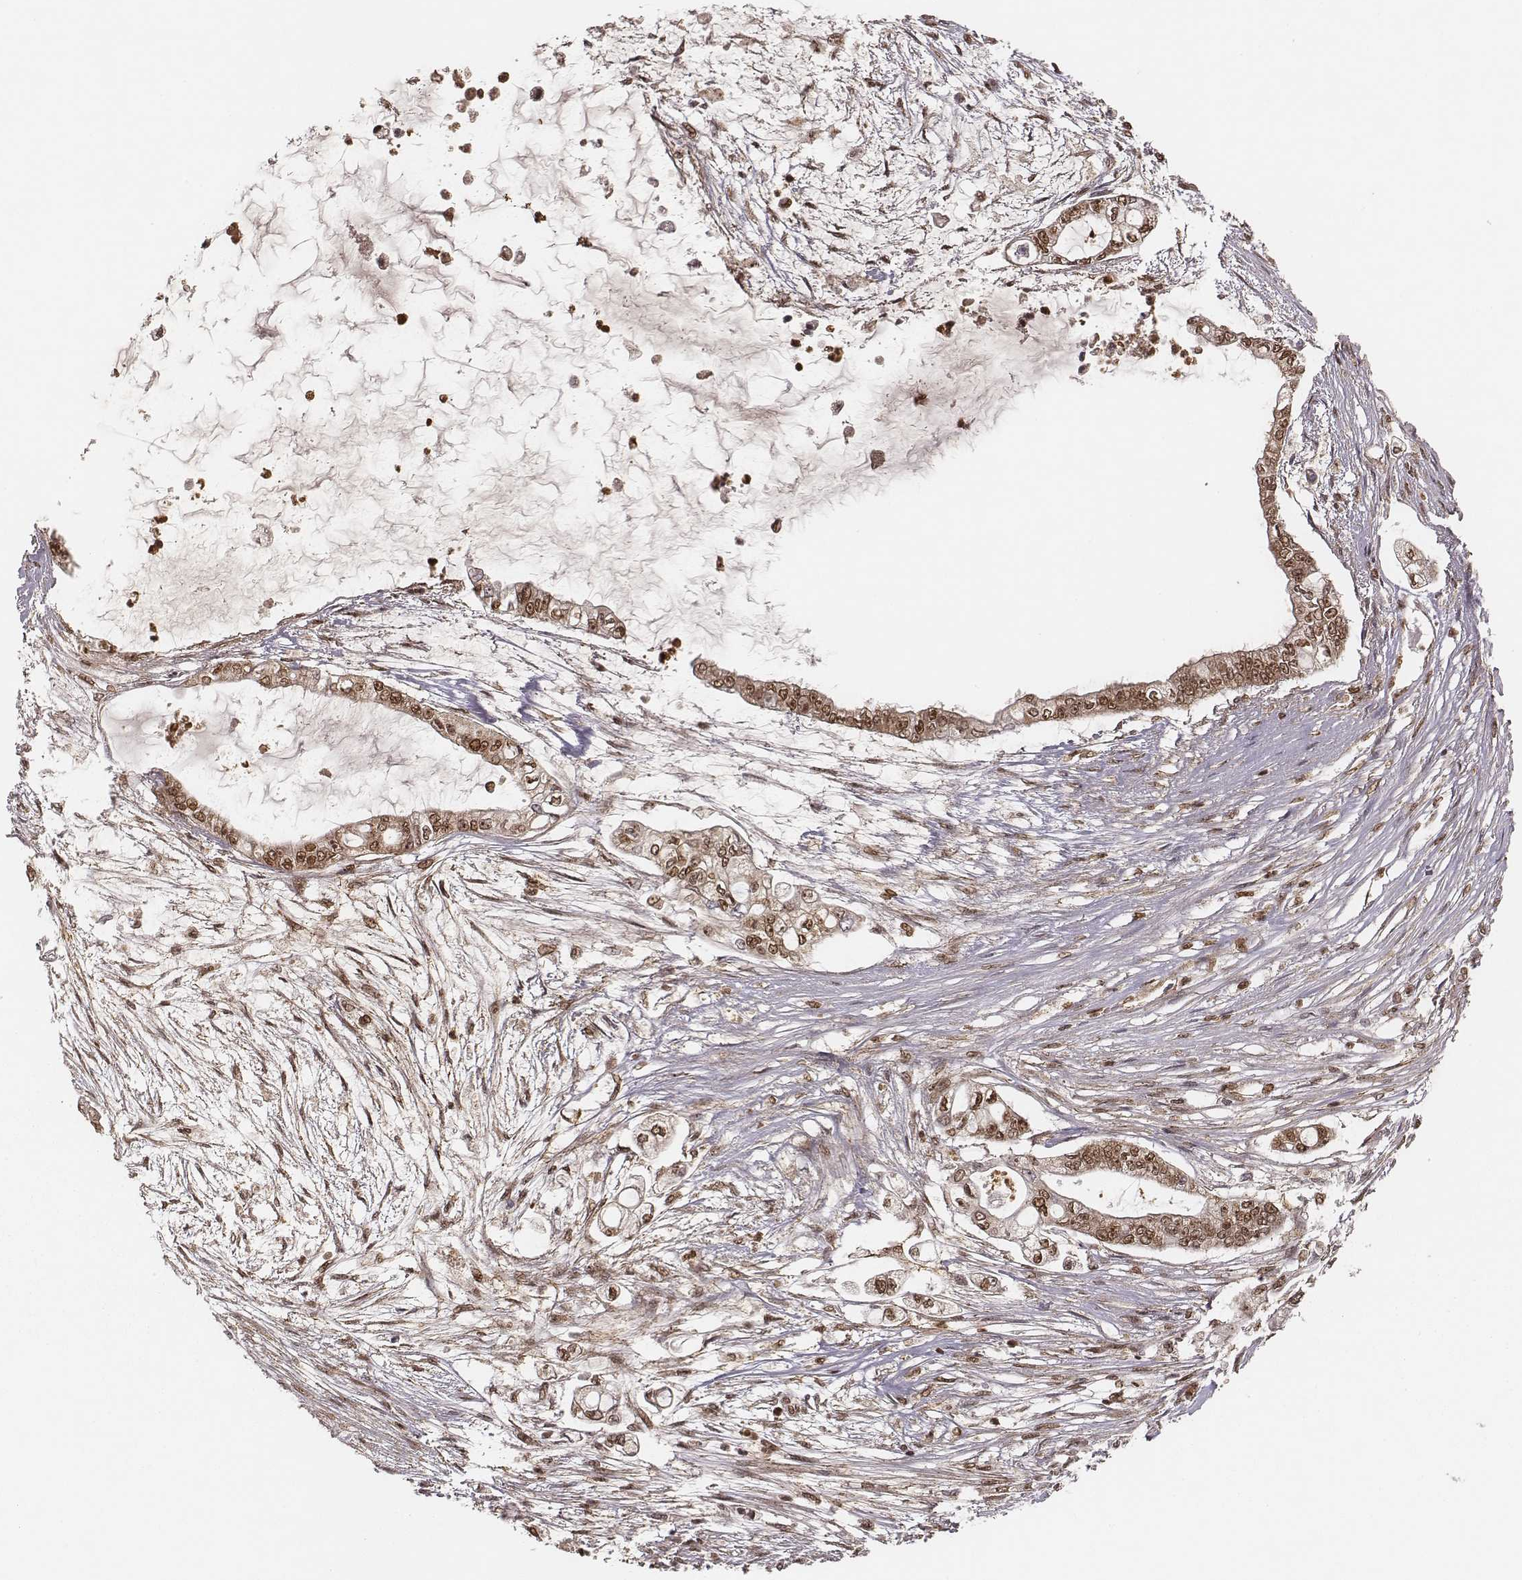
{"staining": {"intensity": "moderate", "quantity": ">75%", "location": "nuclear"}, "tissue": "pancreatic cancer", "cell_type": "Tumor cells", "image_type": "cancer", "snomed": [{"axis": "morphology", "description": "Adenocarcinoma, NOS"}, {"axis": "topography", "description": "Pancreas"}], "caption": "A brown stain shows moderate nuclear positivity of a protein in adenocarcinoma (pancreatic) tumor cells. The protein is shown in brown color, while the nuclei are stained blue.", "gene": "NFX1", "patient": {"sex": "female", "age": 69}}